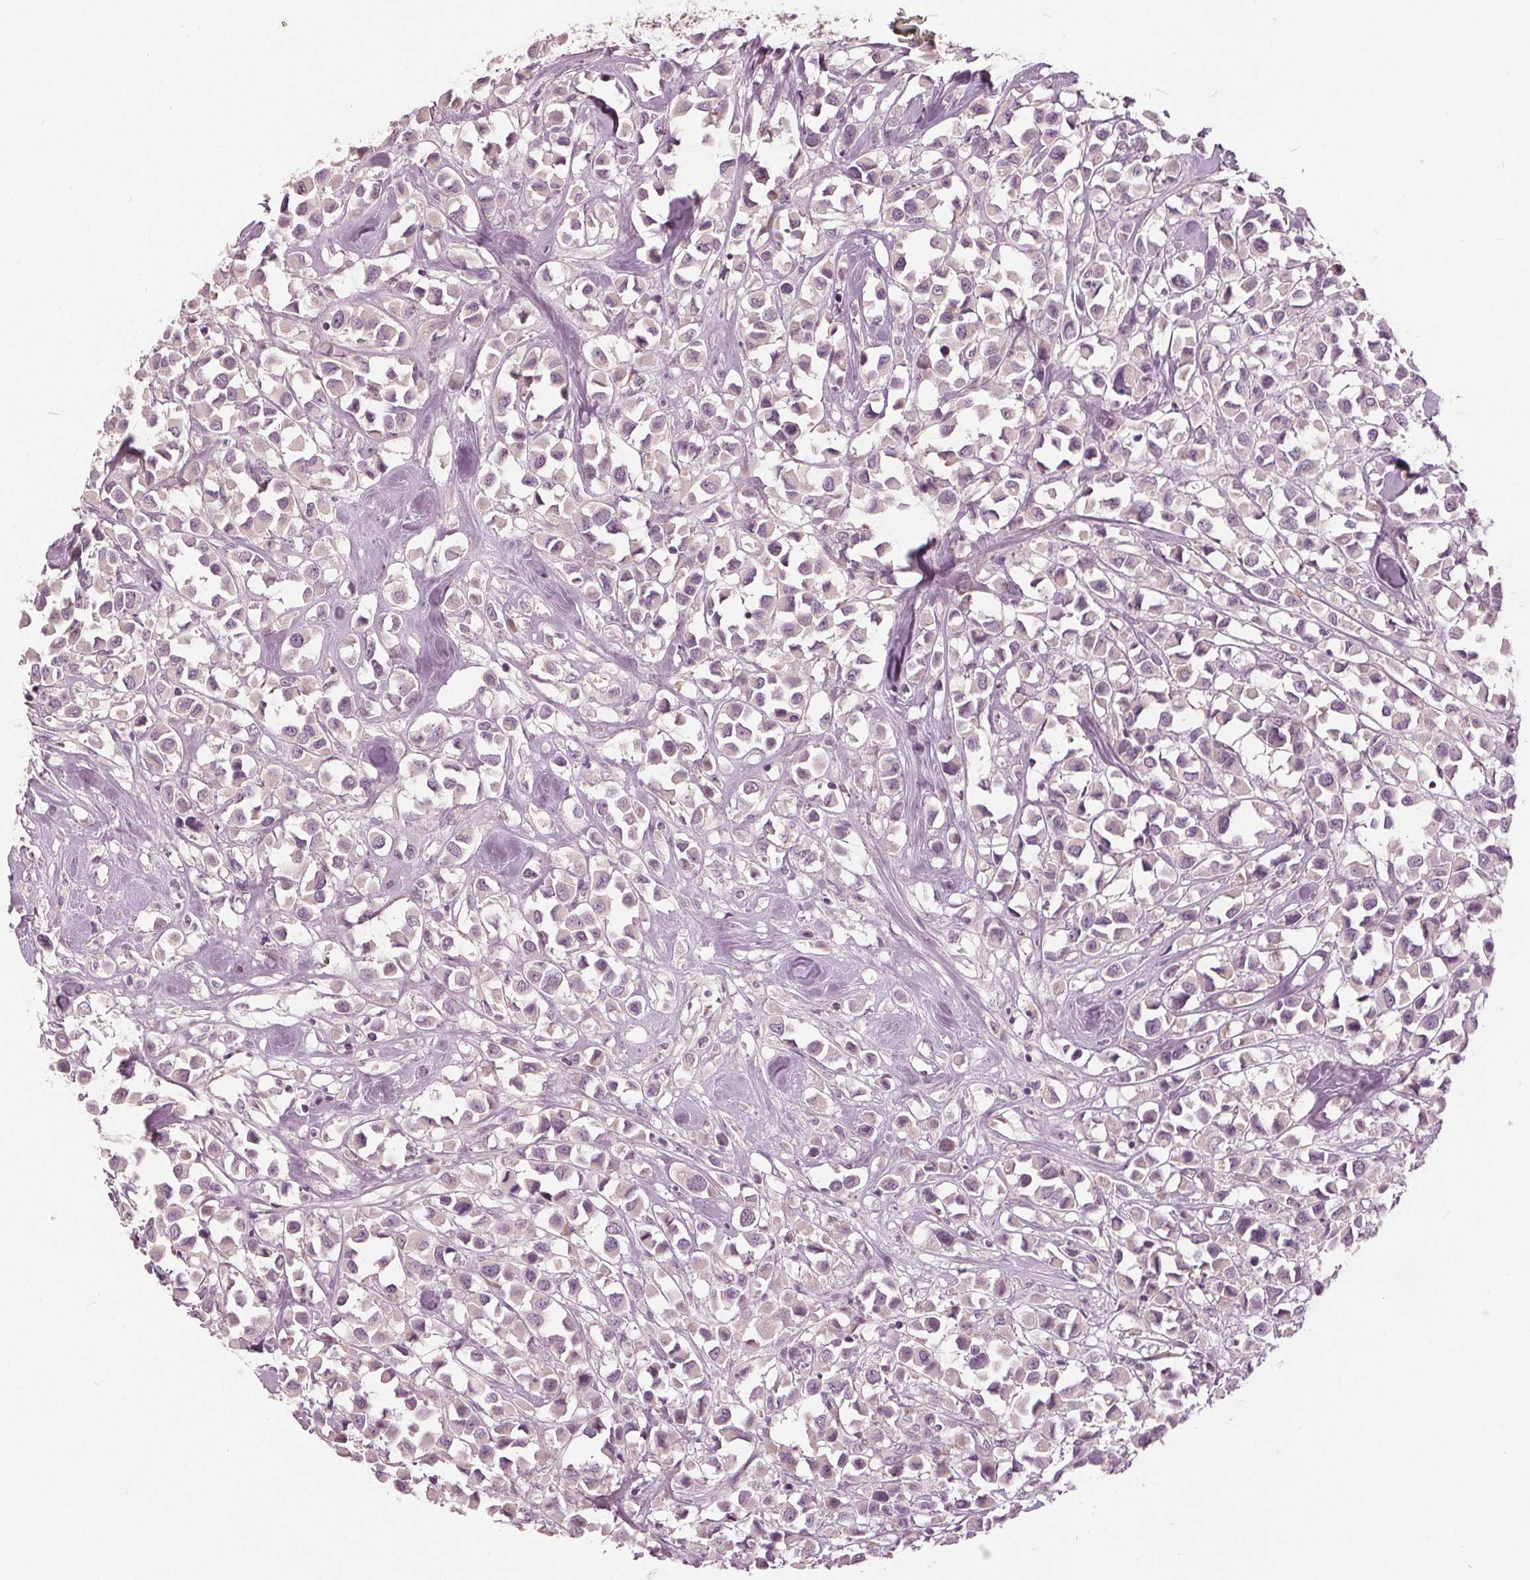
{"staining": {"intensity": "negative", "quantity": "none", "location": "none"}, "tissue": "breast cancer", "cell_type": "Tumor cells", "image_type": "cancer", "snomed": [{"axis": "morphology", "description": "Duct carcinoma"}, {"axis": "topography", "description": "Breast"}], "caption": "IHC of breast cancer shows no positivity in tumor cells.", "gene": "KLK13", "patient": {"sex": "female", "age": 61}}